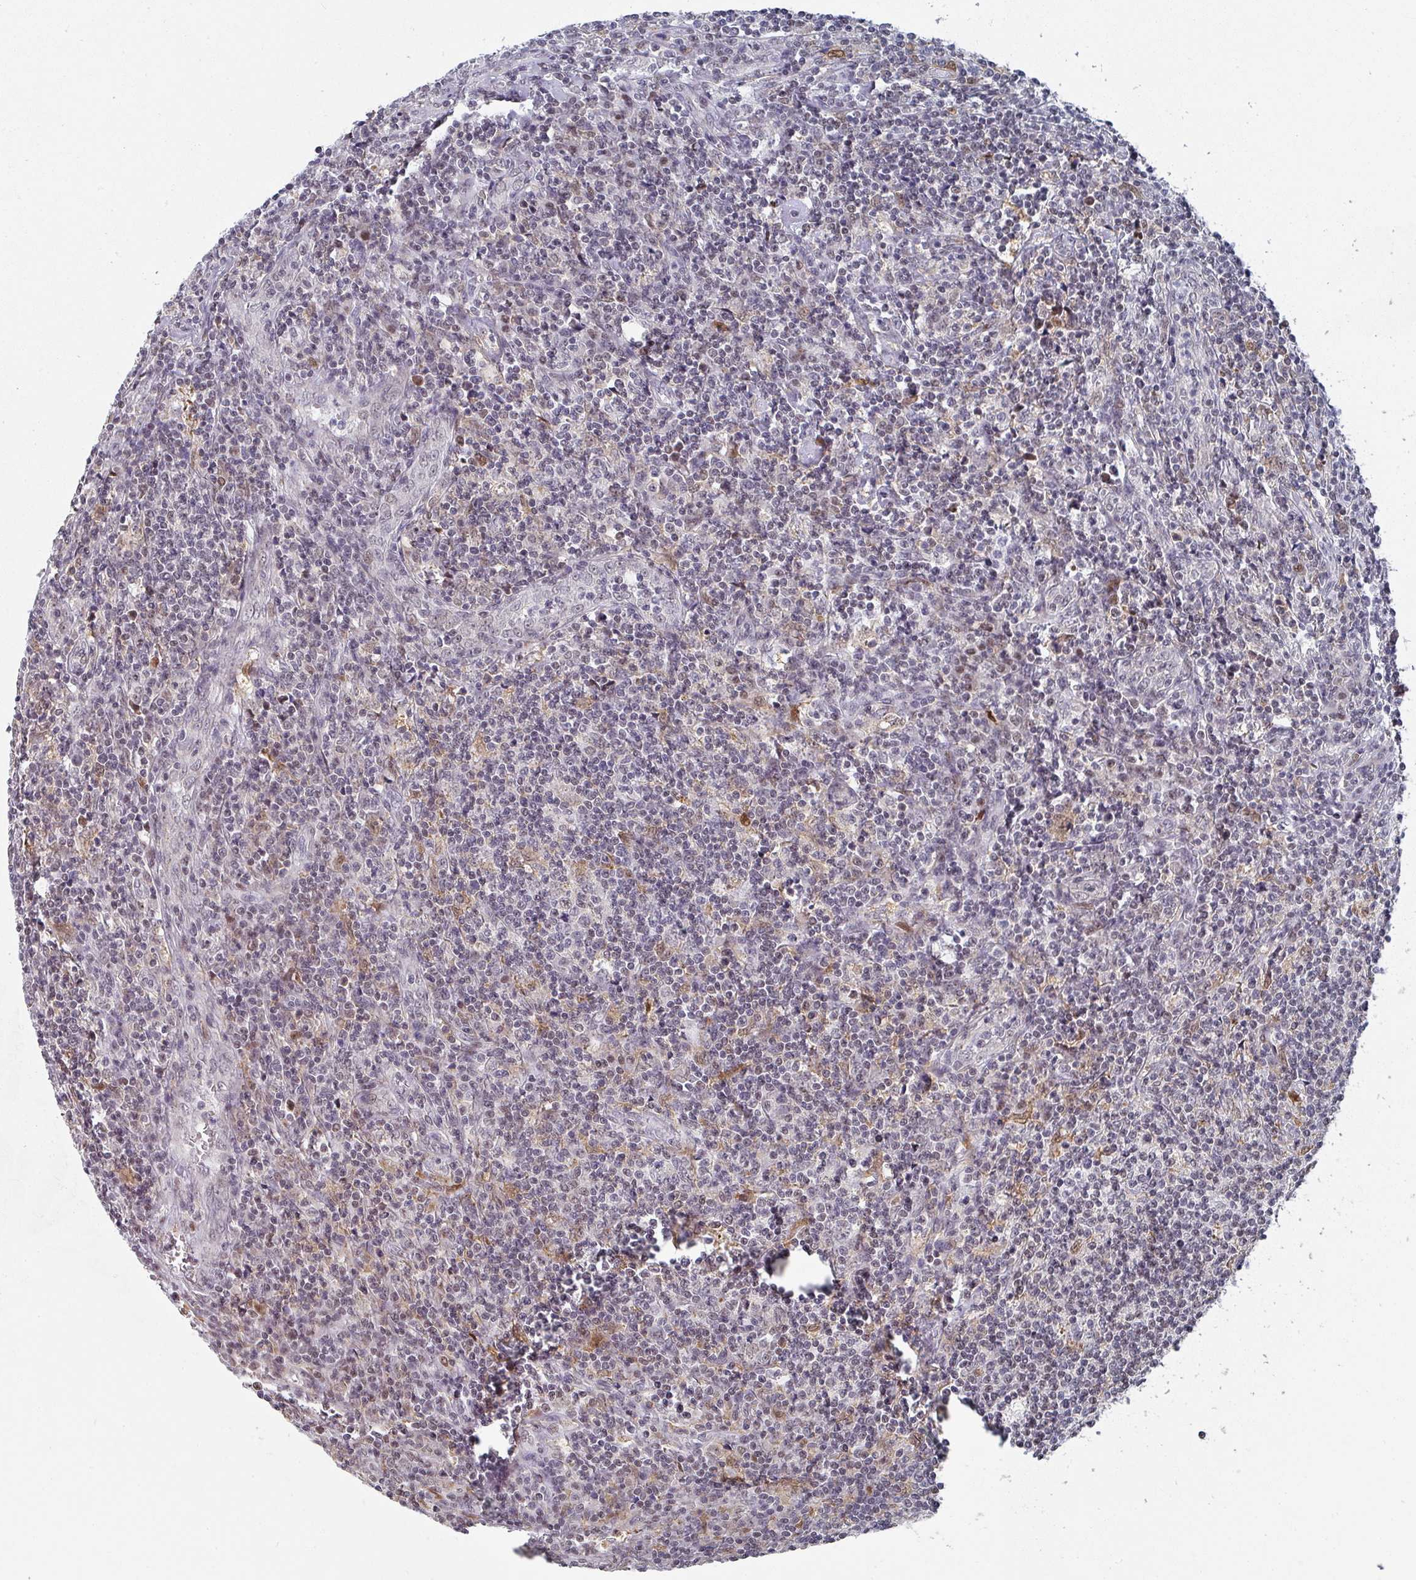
{"staining": {"intensity": "weak", "quantity": "25%-75%", "location": "nuclear"}, "tissue": "lymphoma", "cell_type": "Tumor cells", "image_type": "cancer", "snomed": [{"axis": "morphology", "description": "Hodgkin's disease, NOS"}, {"axis": "topography", "description": "Lymph node"}], "caption": "A histopathology image of human Hodgkin's disease stained for a protein demonstrates weak nuclear brown staining in tumor cells. Using DAB (3,3'-diaminobenzidine) (brown) and hematoxylin (blue) stains, captured at high magnification using brightfield microscopy.", "gene": "ZNF654", "patient": {"sex": "male", "age": 83}}